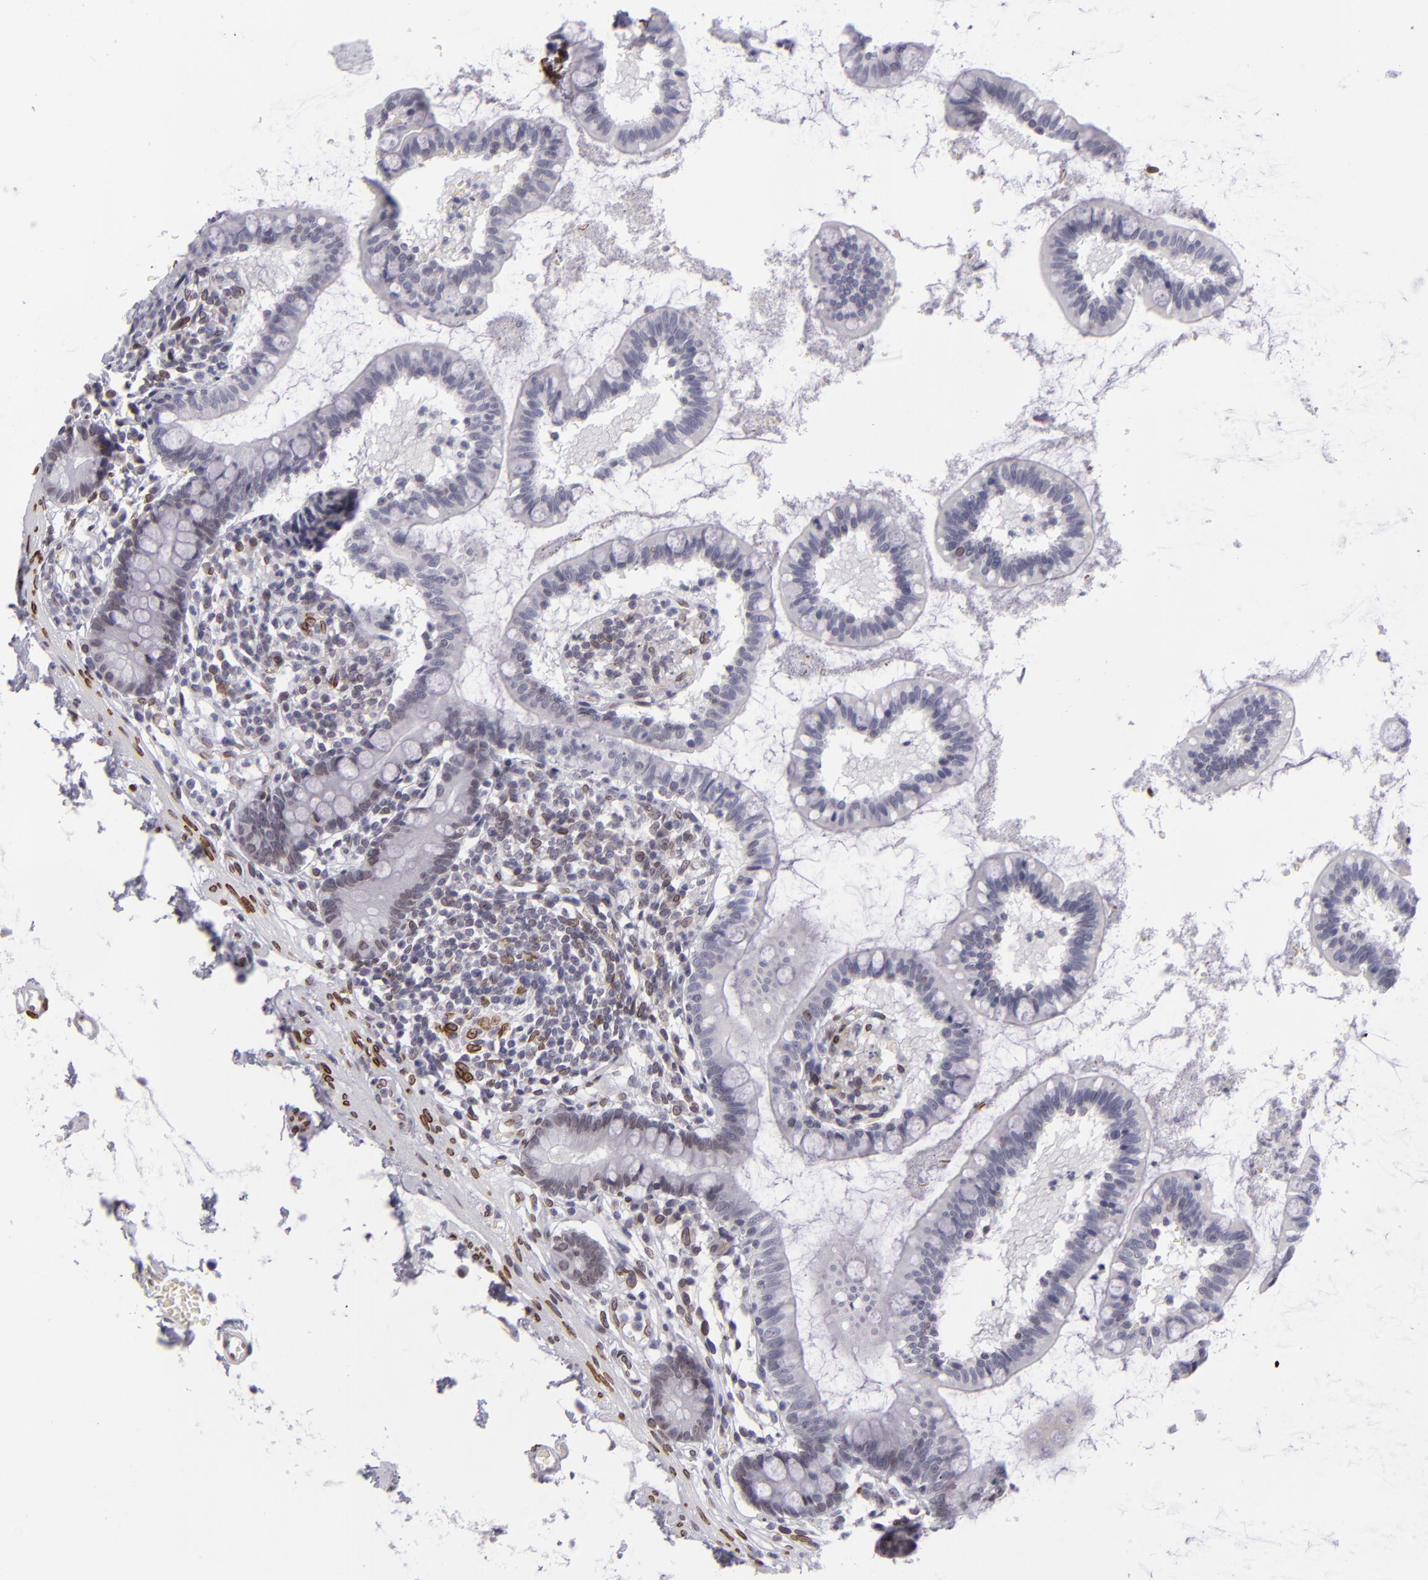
{"staining": {"intensity": "weak", "quantity": "<25%", "location": "nuclear"}, "tissue": "small intestine", "cell_type": "Glandular cells", "image_type": "normal", "snomed": [{"axis": "morphology", "description": "Normal tissue, NOS"}, {"axis": "topography", "description": "Small intestine"}], "caption": "DAB immunohistochemical staining of normal small intestine displays no significant staining in glandular cells. The staining was performed using DAB to visualize the protein expression in brown, while the nuclei were stained in blue with hematoxylin (Magnification: 20x).", "gene": "EMD", "patient": {"sex": "female", "age": 61}}